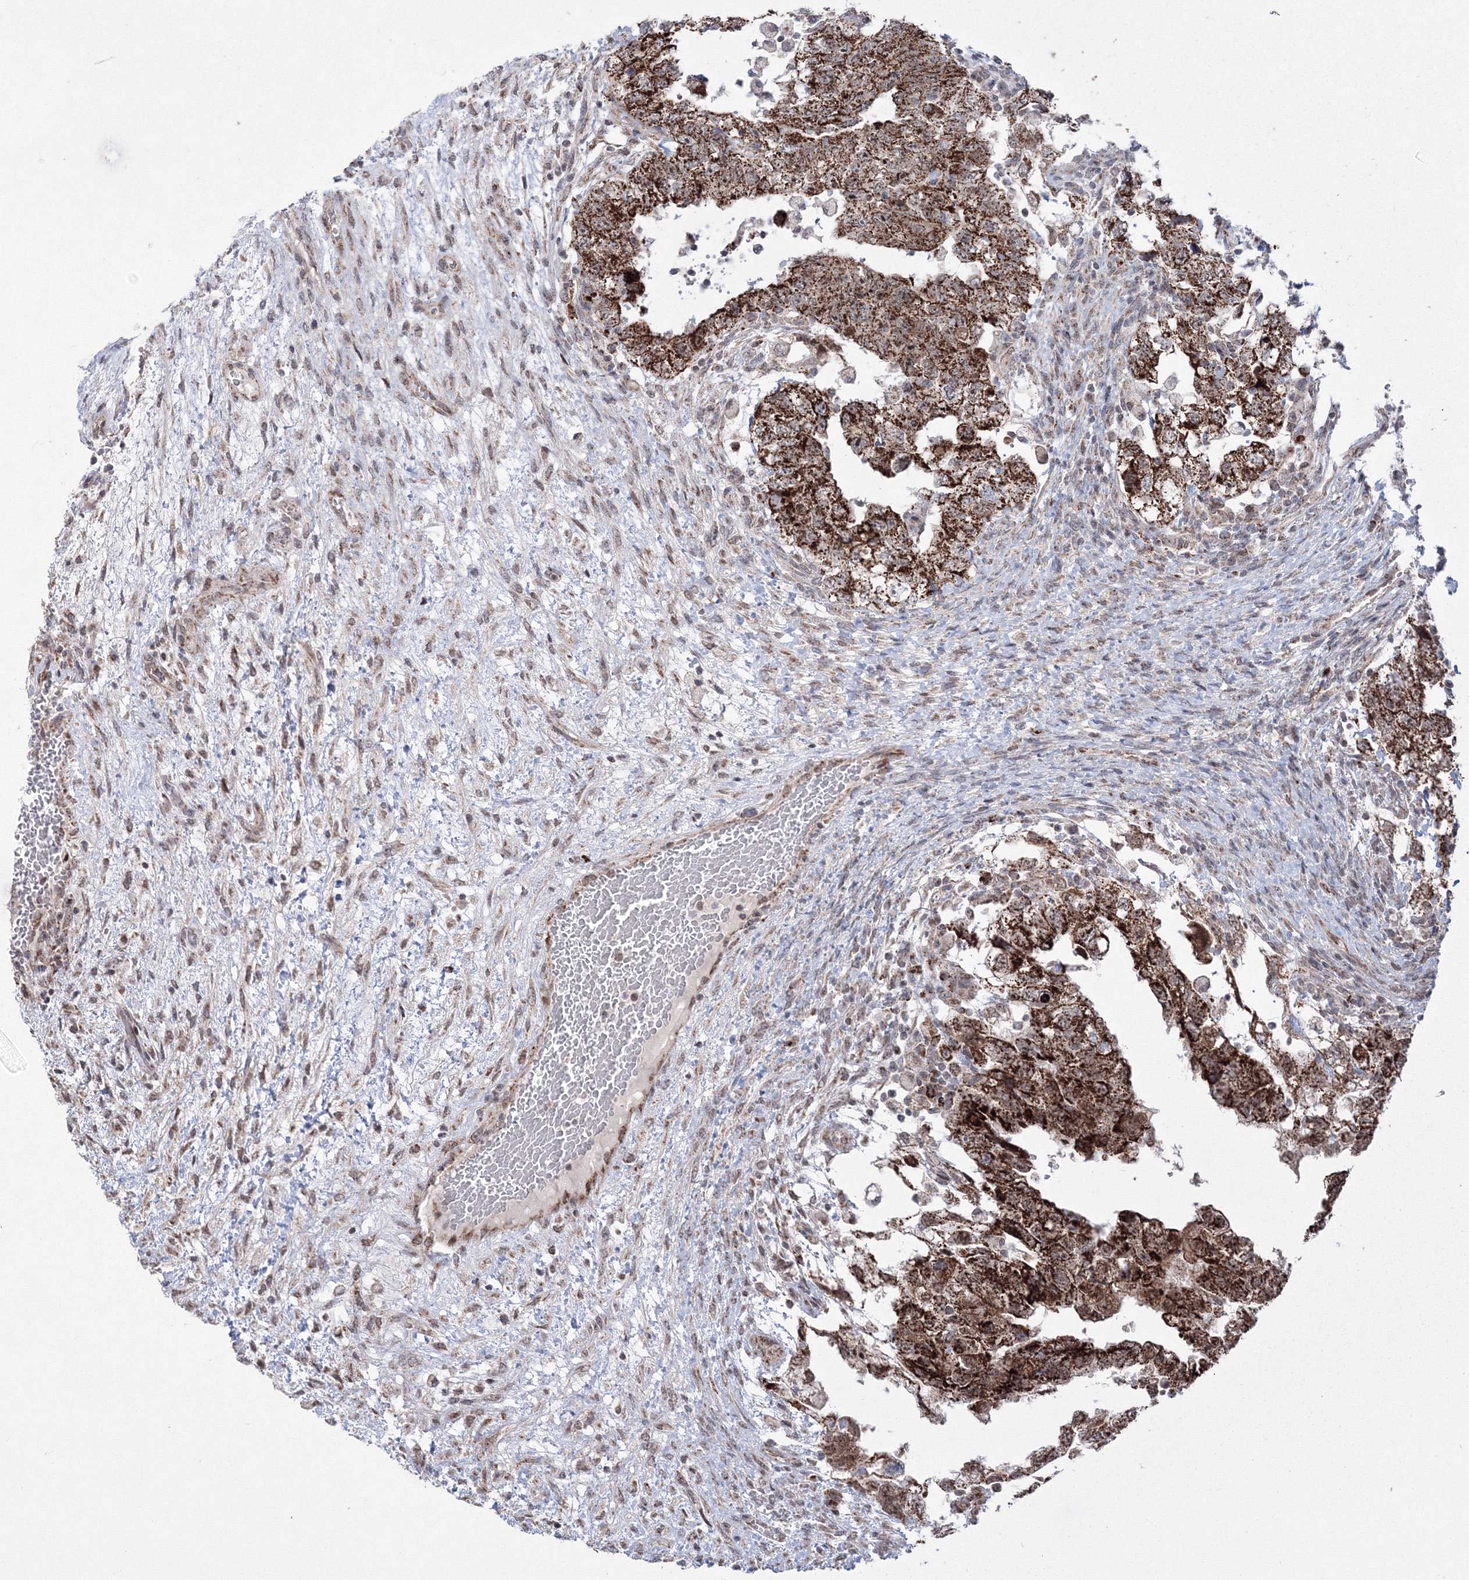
{"staining": {"intensity": "strong", "quantity": ">75%", "location": "cytoplasmic/membranous"}, "tissue": "testis cancer", "cell_type": "Tumor cells", "image_type": "cancer", "snomed": [{"axis": "morphology", "description": "Carcinoma, Embryonal, NOS"}, {"axis": "topography", "description": "Testis"}], "caption": "Protein expression analysis of embryonal carcinoma (testis) demonstrates strong cytoplasmic/membranous expression in approximately >75% of tumor cells.", "gene": "GRSF1", "patient": {"sex": "male", "age": 36}}